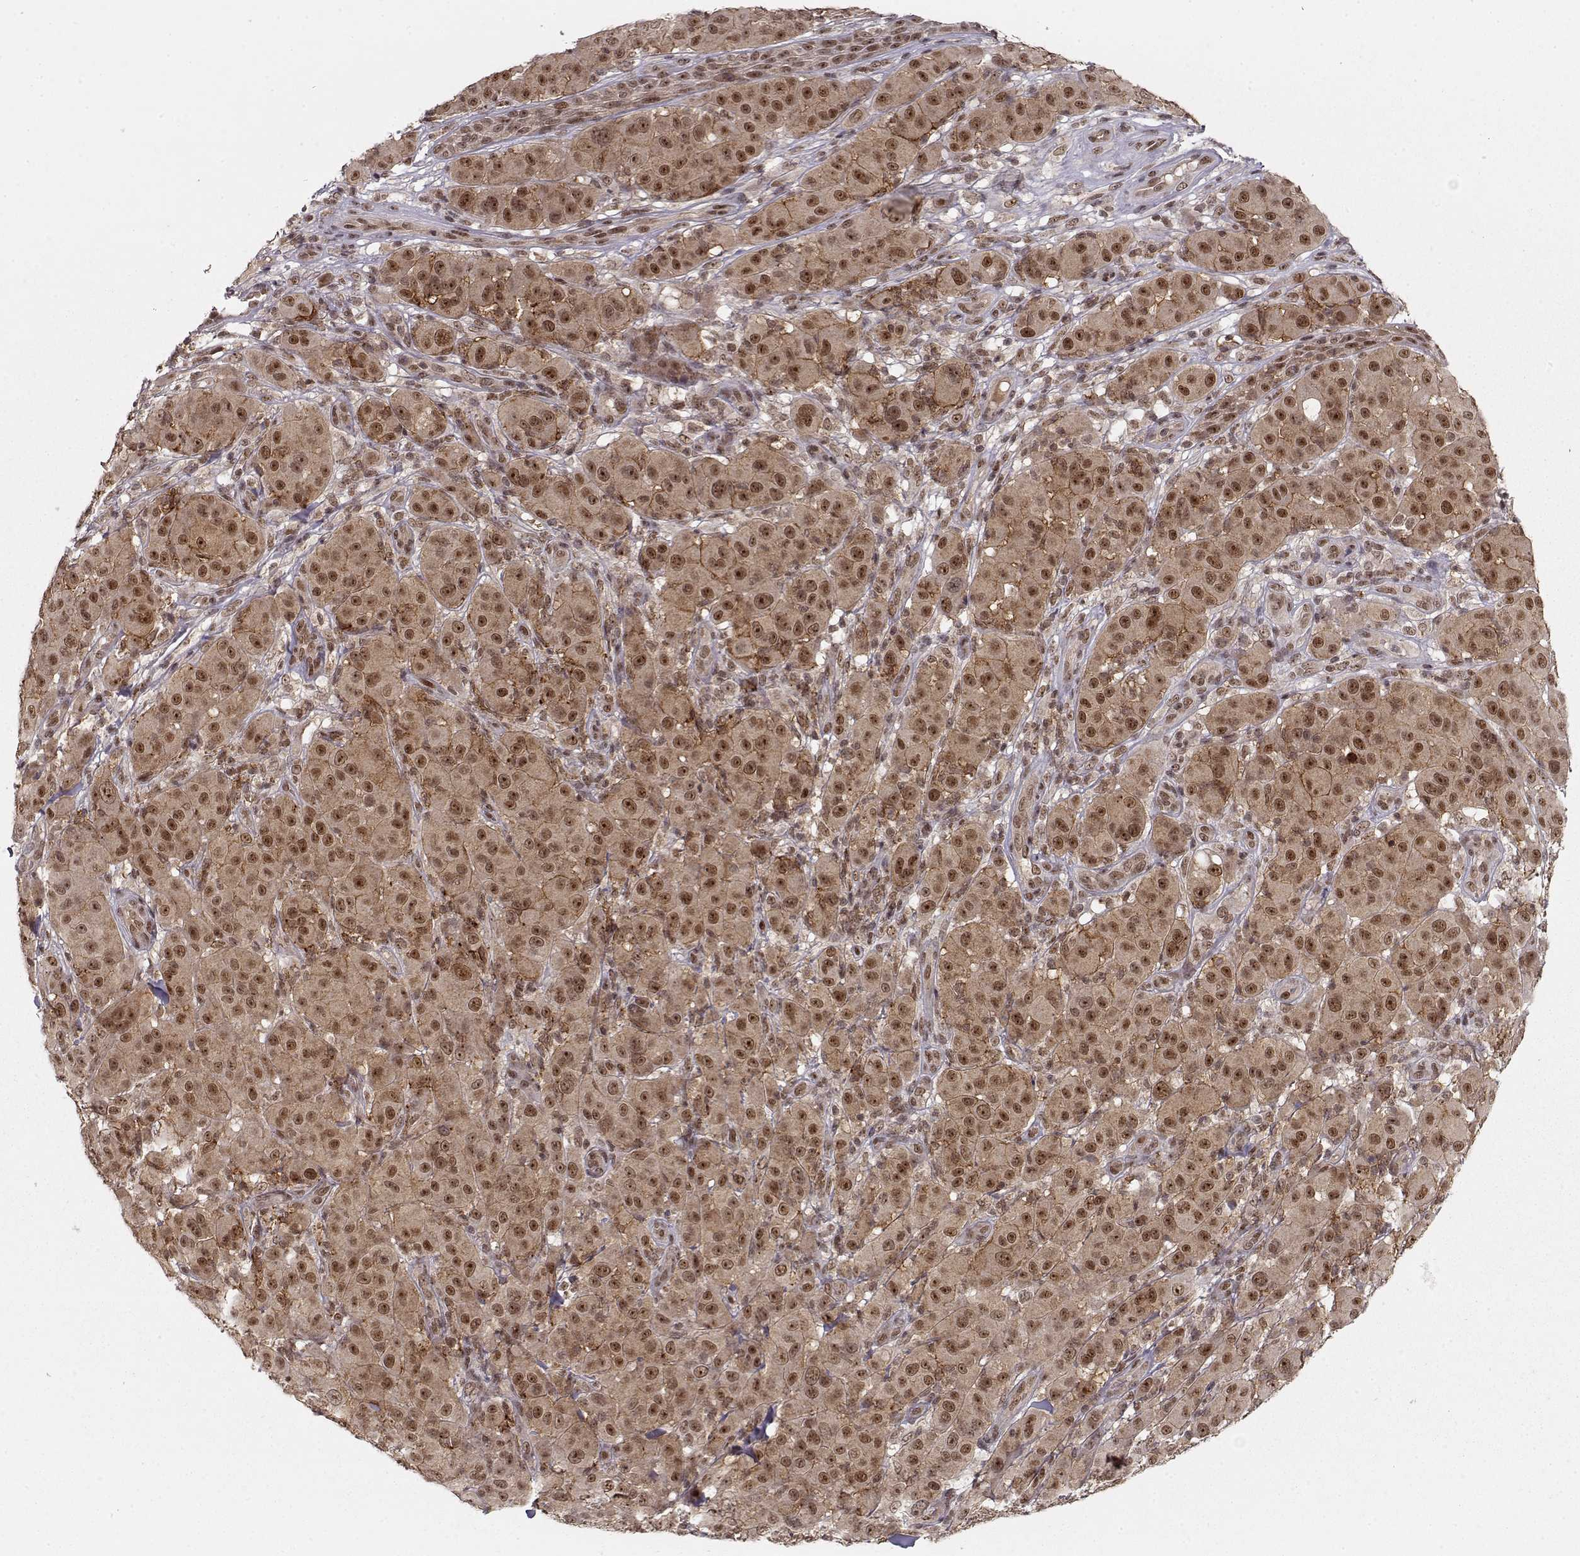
{"staining": {"intensity": "moderate", "quantity": ">75%", "location": "cytoplasmic/membranous,nuclear"}, "tissue": "melanoma", "cell_type": "Tumor cells", "image_type": "cancer", "snomed": [{"axis": "morphology", "description": "Malignant melanoma, NOS"}, {"axis": "topography", "description": "Skin"}], "caption": "Melanoma stained with immunohistochemistry exhibits moderate cytoplasmic/membranous and nuclear expression in approximately >75% of tumor cells.", "gene": "CSNK2A1", "patient": {"sex": "female", "age": 87}}